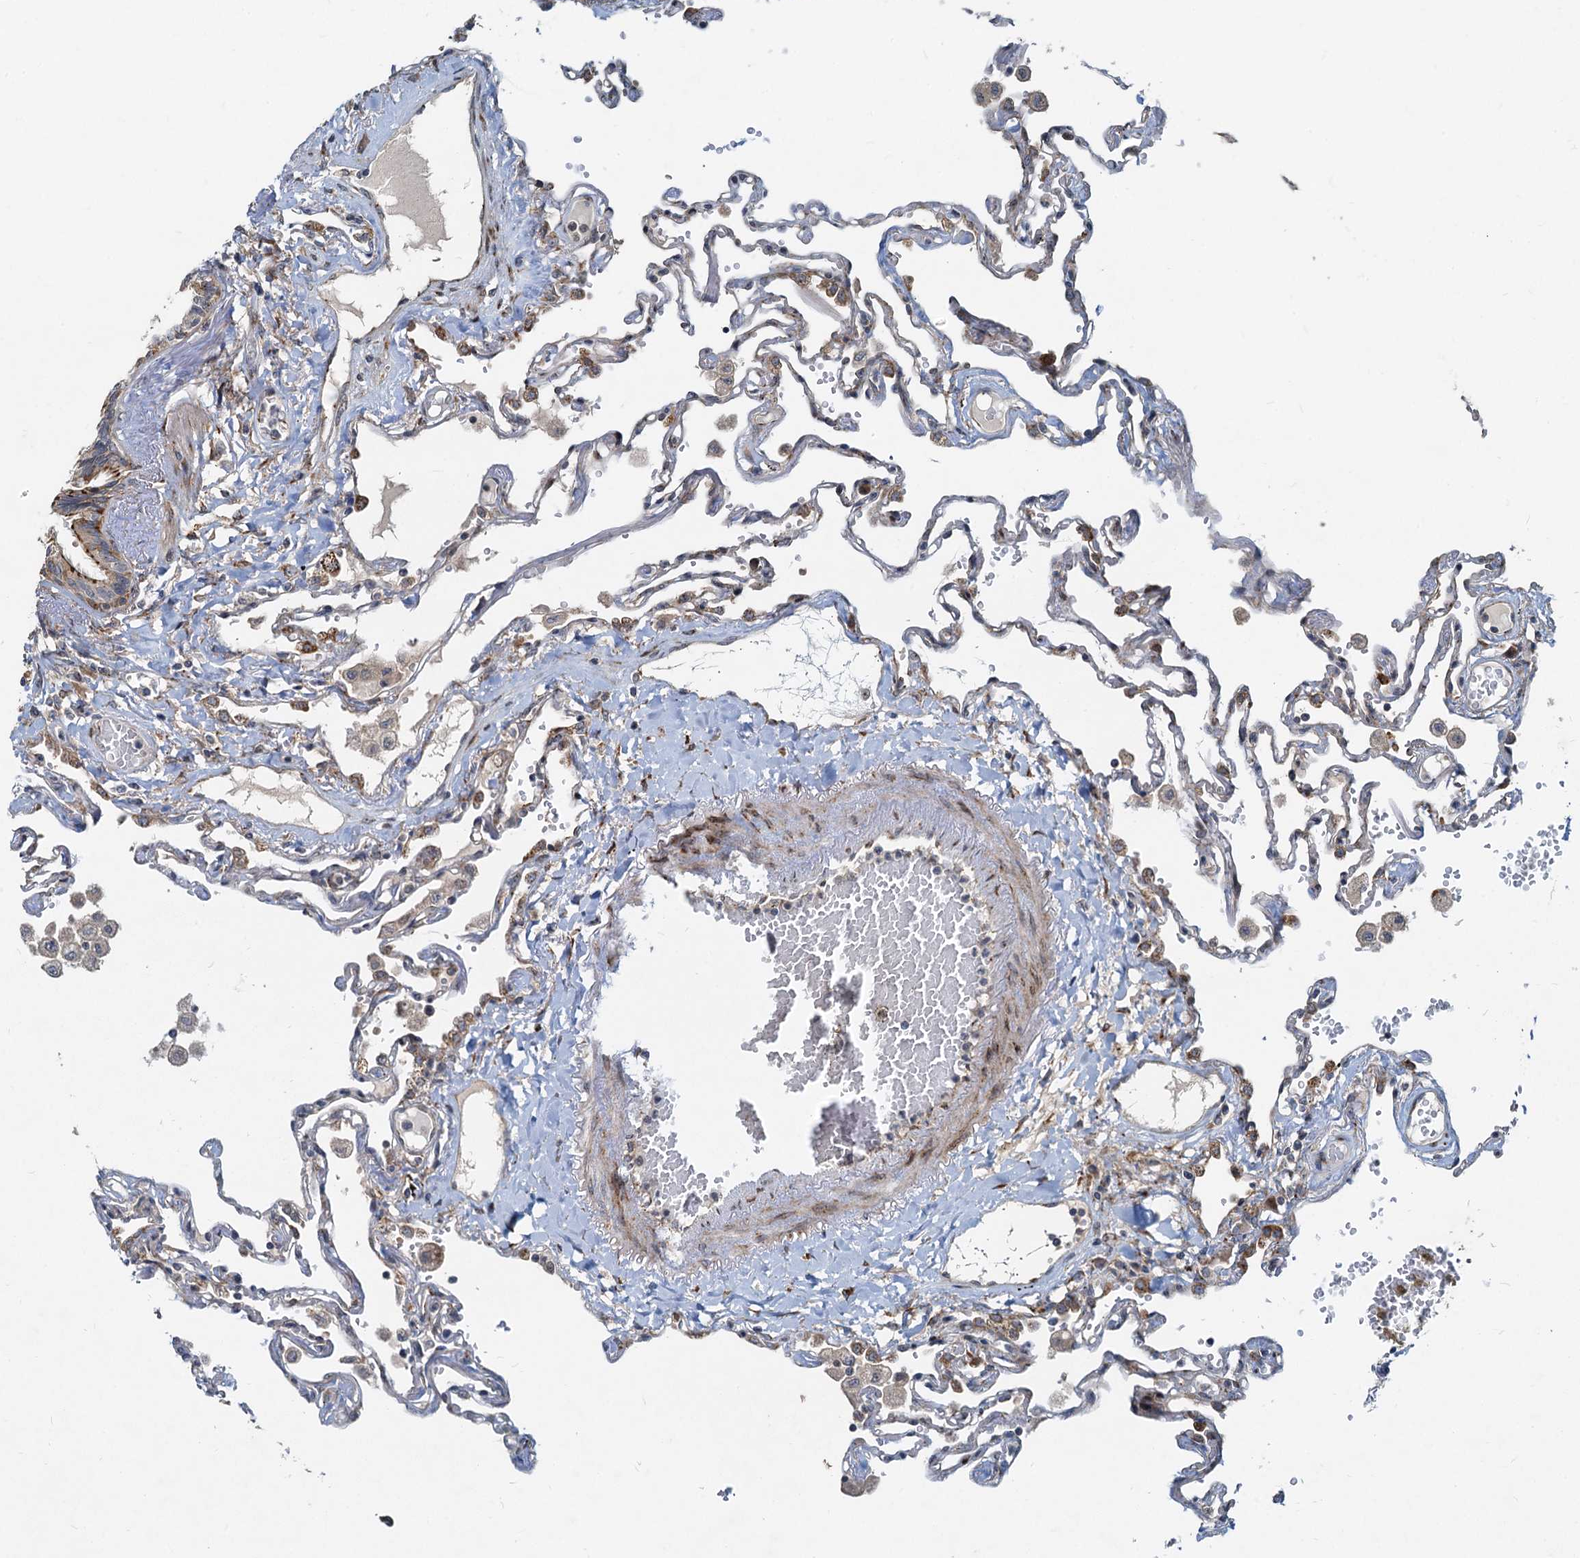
{"staining": {"intensity": "moderate", "quantity": "25%-75%", "location": "cytoplasmic/membranous"}, "tissue": "lung", "cell_type": "Alveolar cells", "image_type": "normal", "snomed": [{"axis": "morphology", "description": "Normal tissue, NOS"}, {"axis": "topography", "description": "Lung"}], "caption": "Brown immunohistochemical staining in normal human lung shows moderate cytoplasmic/membranous expression in approximately 25%-75% of alveolar cells. The staining was performed using DAB (3,3'-diaminobenzidine), with brown indicating positive protein expression. Nuclei are stained blue with hematoxylin.", "gene": "CEP68", "patient": {"sex": "female", "age": 67}}